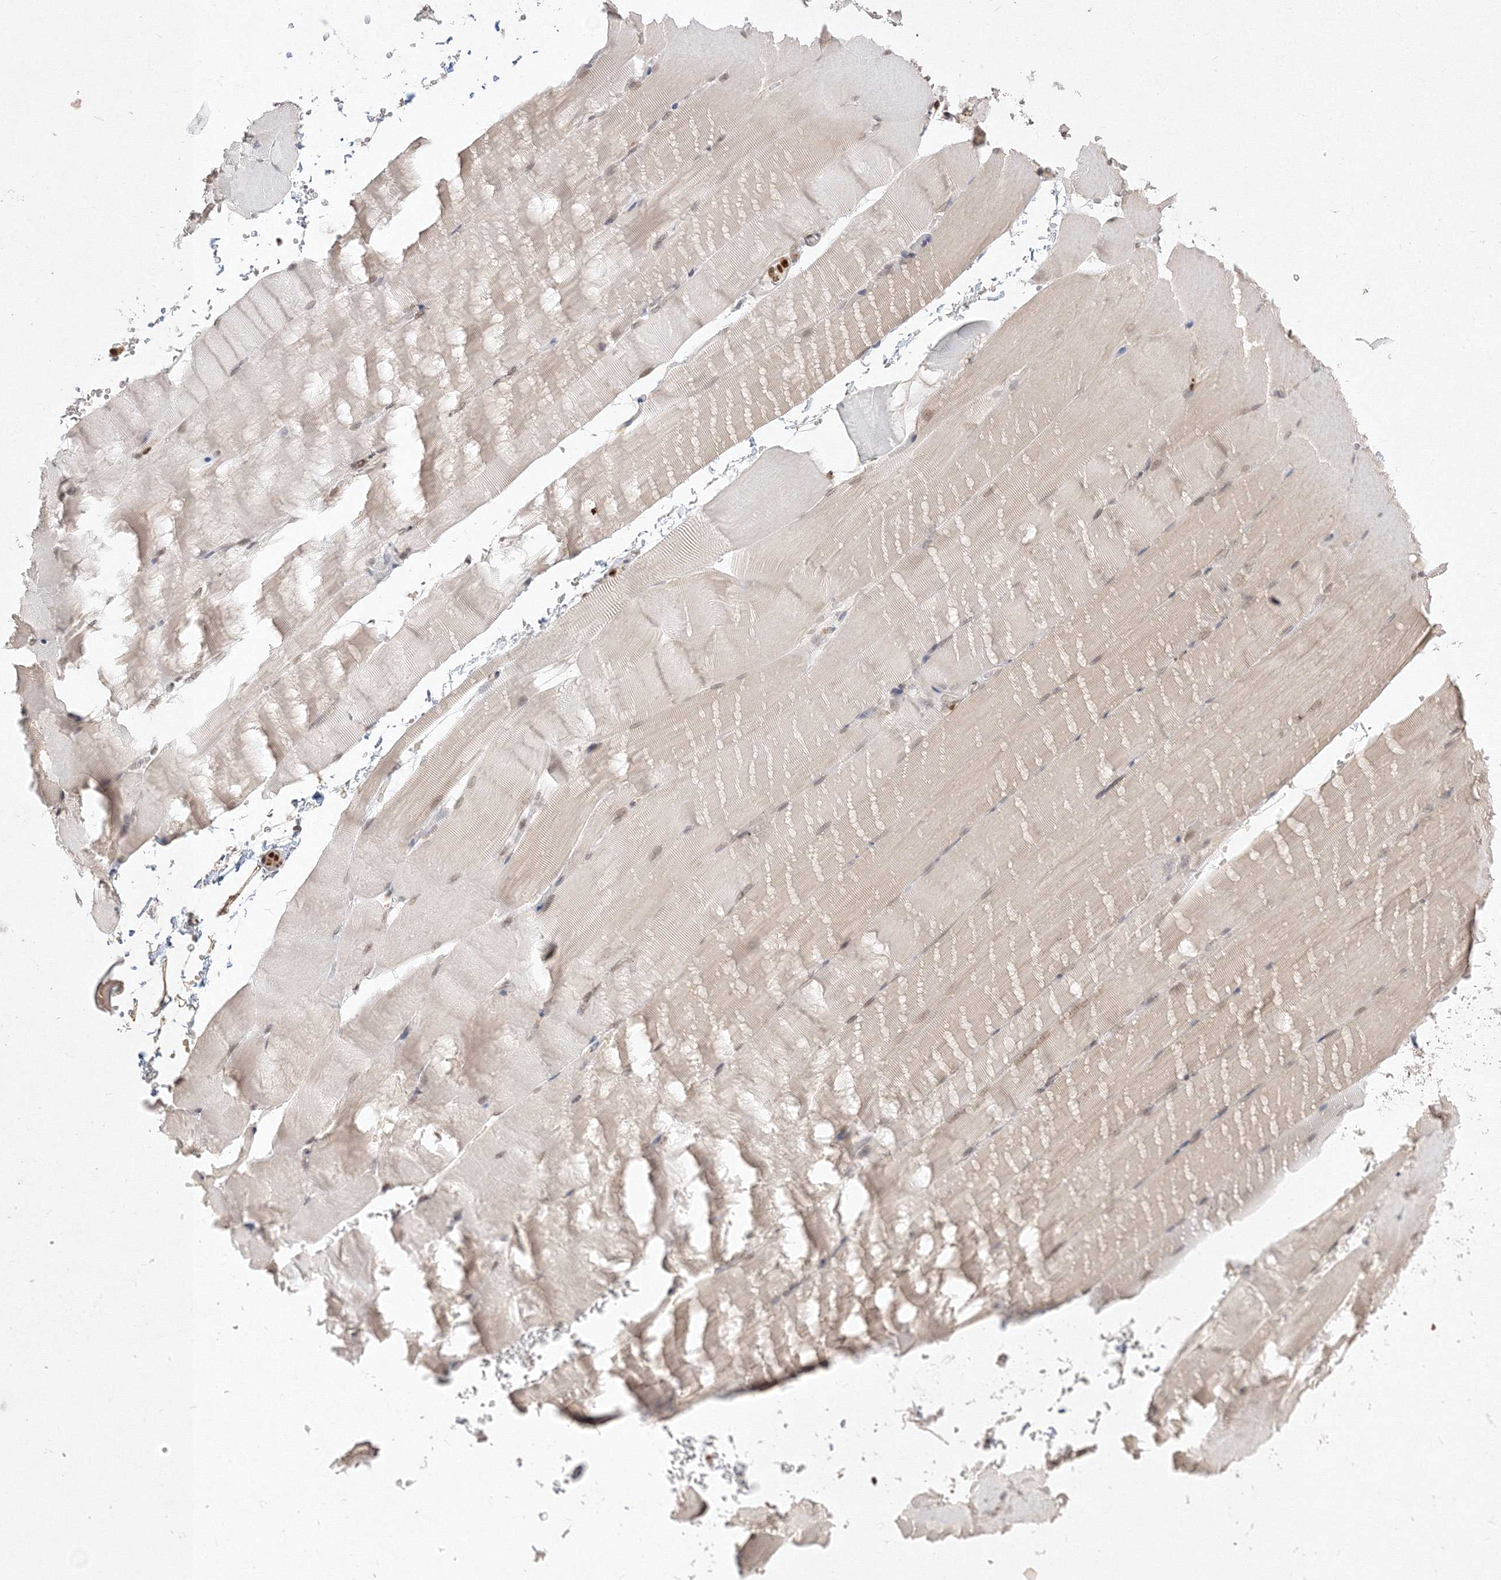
{"staining": {"intensity": "weak", "quantity": "<25%", "location": "cytoplasmic/membranous"}, "tissue": "skeletal muscle", "cell_type": "Myocytes", "image_type": "normal", "snomed": [{"axis": "morphology", "description": "Normal tissue, NOS"}, {"axis": "topography", "description": "Skeletal muscle"}, {"axis": "topography", "description": "Parathyroid gland"}], "caption": "IHC histopathology image of benign skeletal muscle: human skeletal muscle stained with DAB displays no significant protein expression in myocytes. (DAB immunohistochemistry (IHC) with hematoxylin counter stain).", "gene": "TMEM50B", "patient": {"sex": "female", "age": 37}}